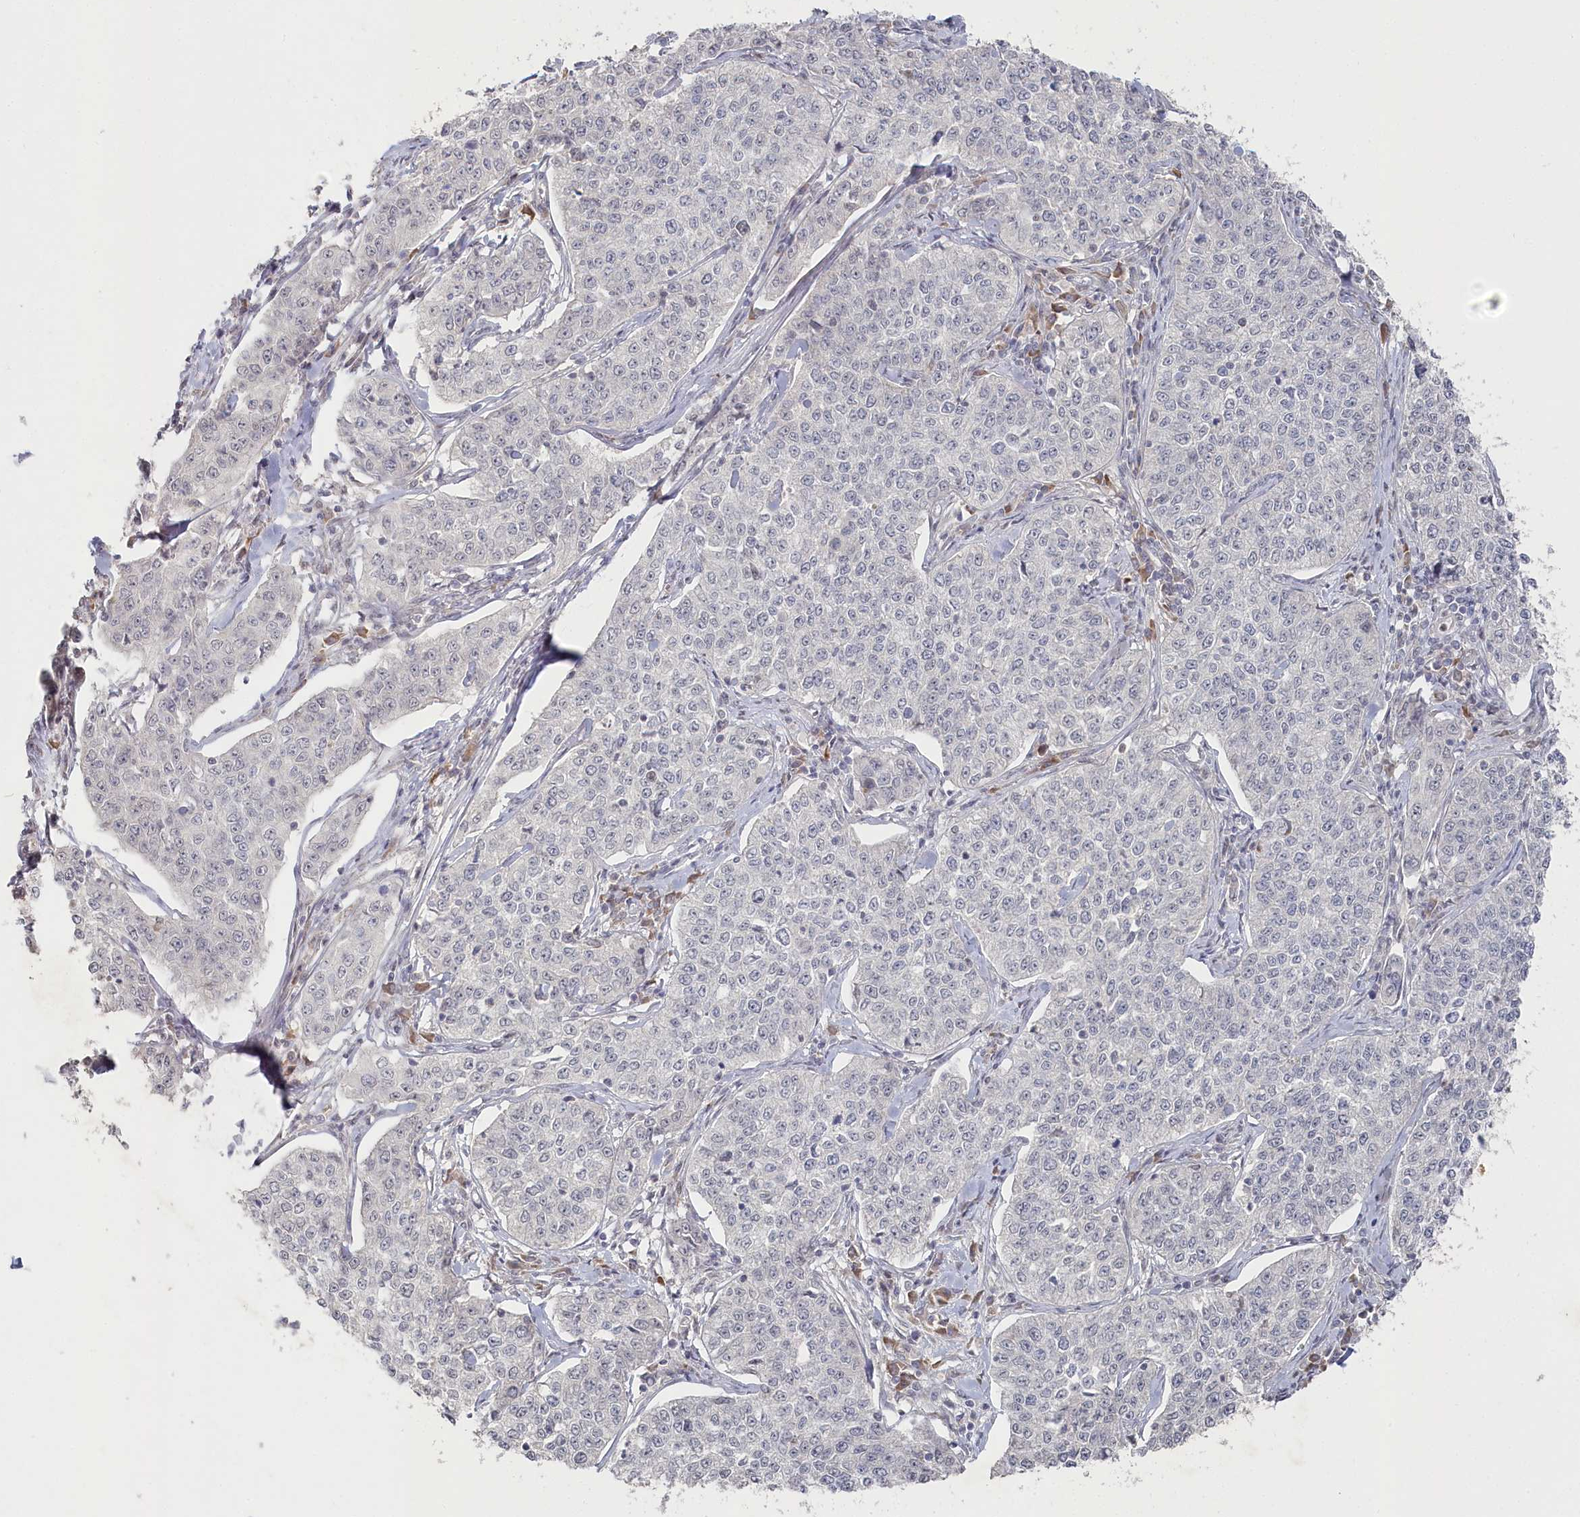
{"staining": {"intensity": "negative", "quantity": "none", "location": "none"}, "tissue": "cervical cancer", "cell_type": "Tumor cells", "image_type": "cancer", "snomed": [{"axis": "morphology", "description": "Squamous cell carcinoma, NOS"}, {"axis": "topography", "description": "Cervix"}], "caption": "Micrograph shows no significant protein expression in tumor cells of cervical cancer.", "gene": "TGFBRAP1", "patient": {"sex": "female", "age": 35}}